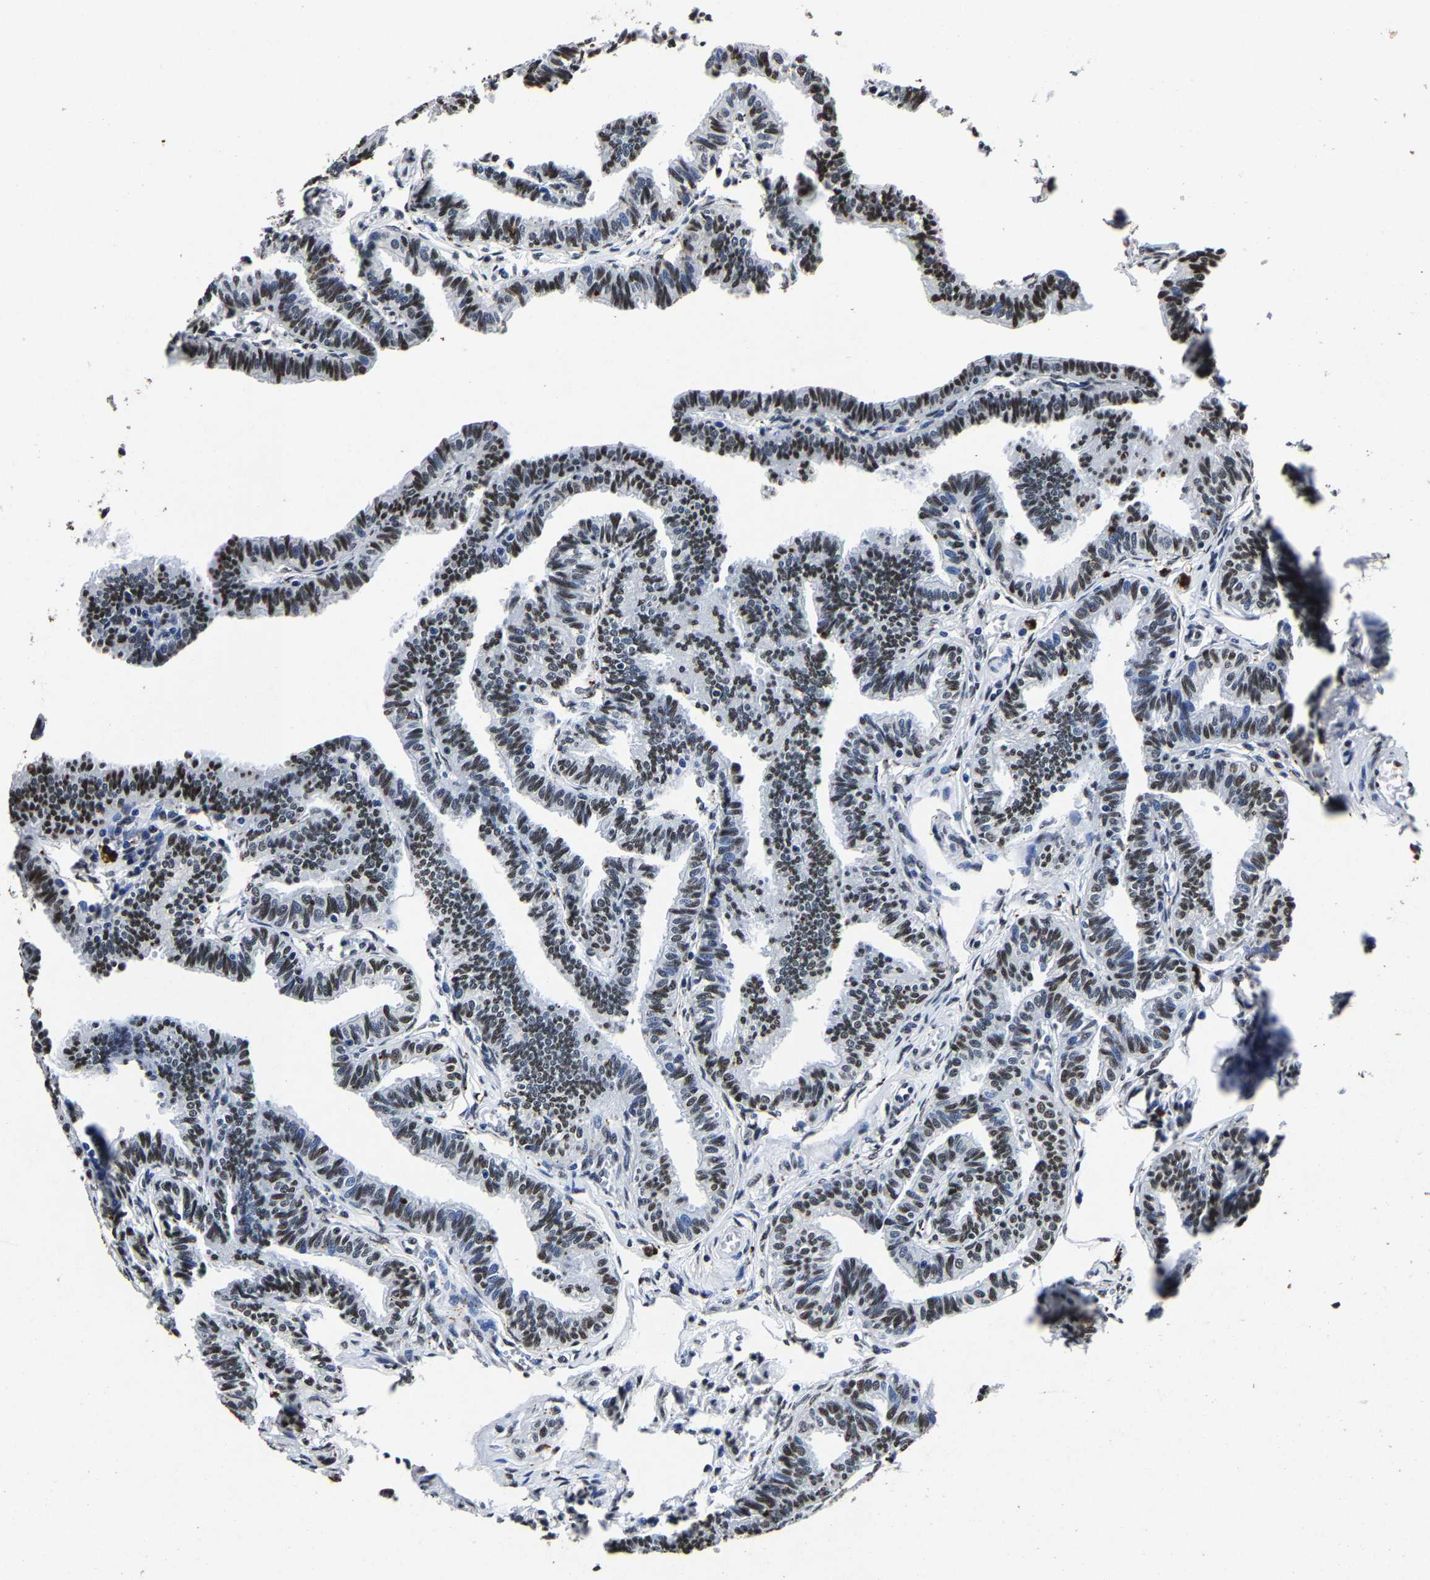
{"staining": {"intensity": "moderate", "quantity": "25%-75%", "location": "nuclear"}, "tissue": "fallopian tube", "cell_type": "Glandular cells", "image_type": "normal", "snomed": [{"axis": "morphology", "description": "Normal tissue, NOS"}, {"axis": "topography", "description": "Fallopian tube"}, {"axis": "topography", "description": "Ovary"}], "caption": "Glandular cells display medium levels of moderate nuclear expression in about 25%-75% of cells in normal human fallopian tube. (IHC, brightfield microscopy, high magnification).", "gene": "RBM45", "patient": {"sex": "female", "age": 23}}